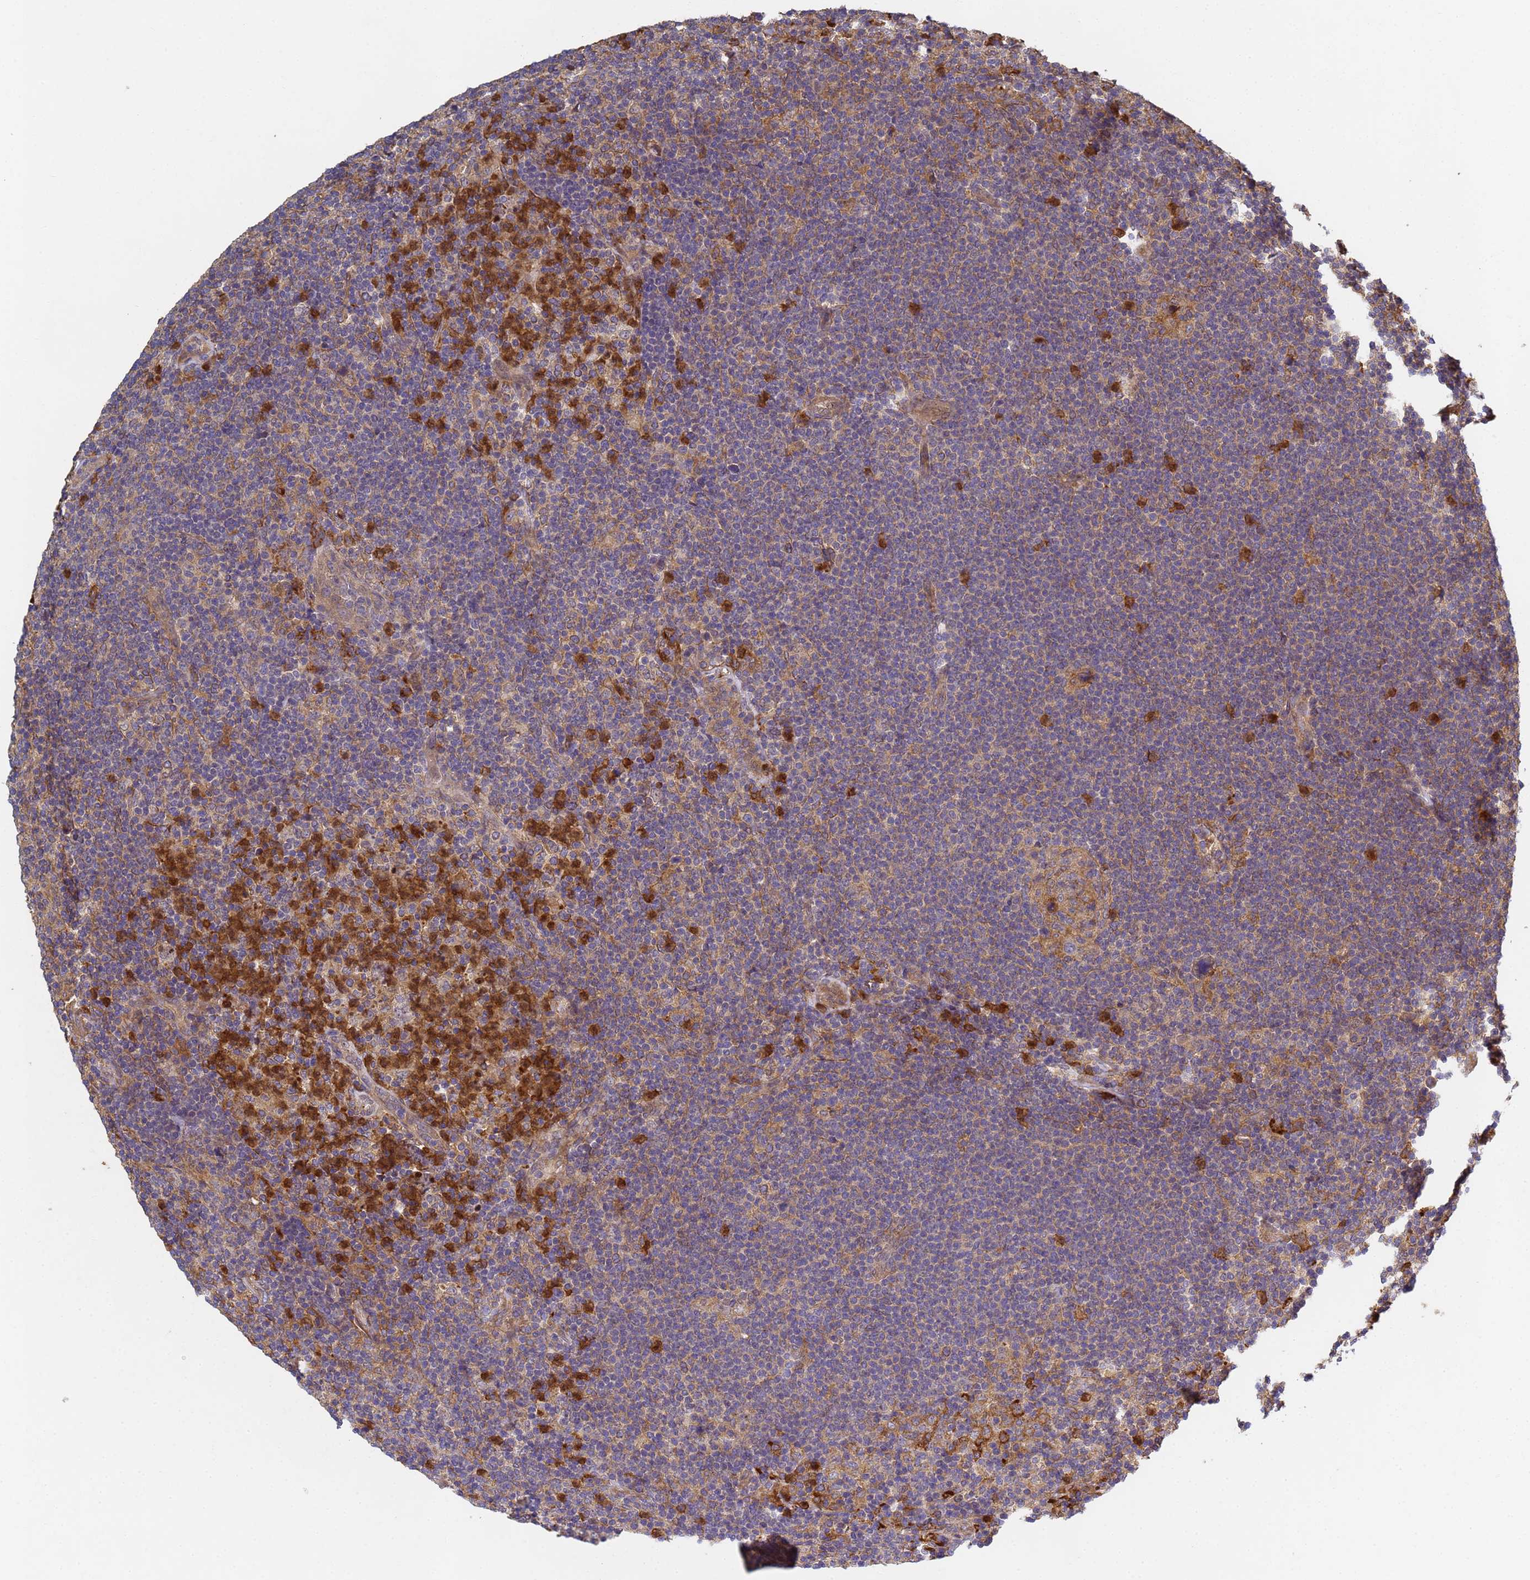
{"staining": {"intensity": "negative", "quantity": "none", "location": "none"}, "tissue": "lymphoma", "cell_type": "Tumor cells", "image_type": "cancer", "snomed": [{"axis": "morphology", "description": "Hodgkin's disease, NOS"}, {"axis": "topography", "description": "Lymph node"}], "caption": "Histopathology image shows no significant protein expression in tumor cells of lymphoma.", "gene": "C8orf34", "patient": {"sex": "female", "age": 57}}